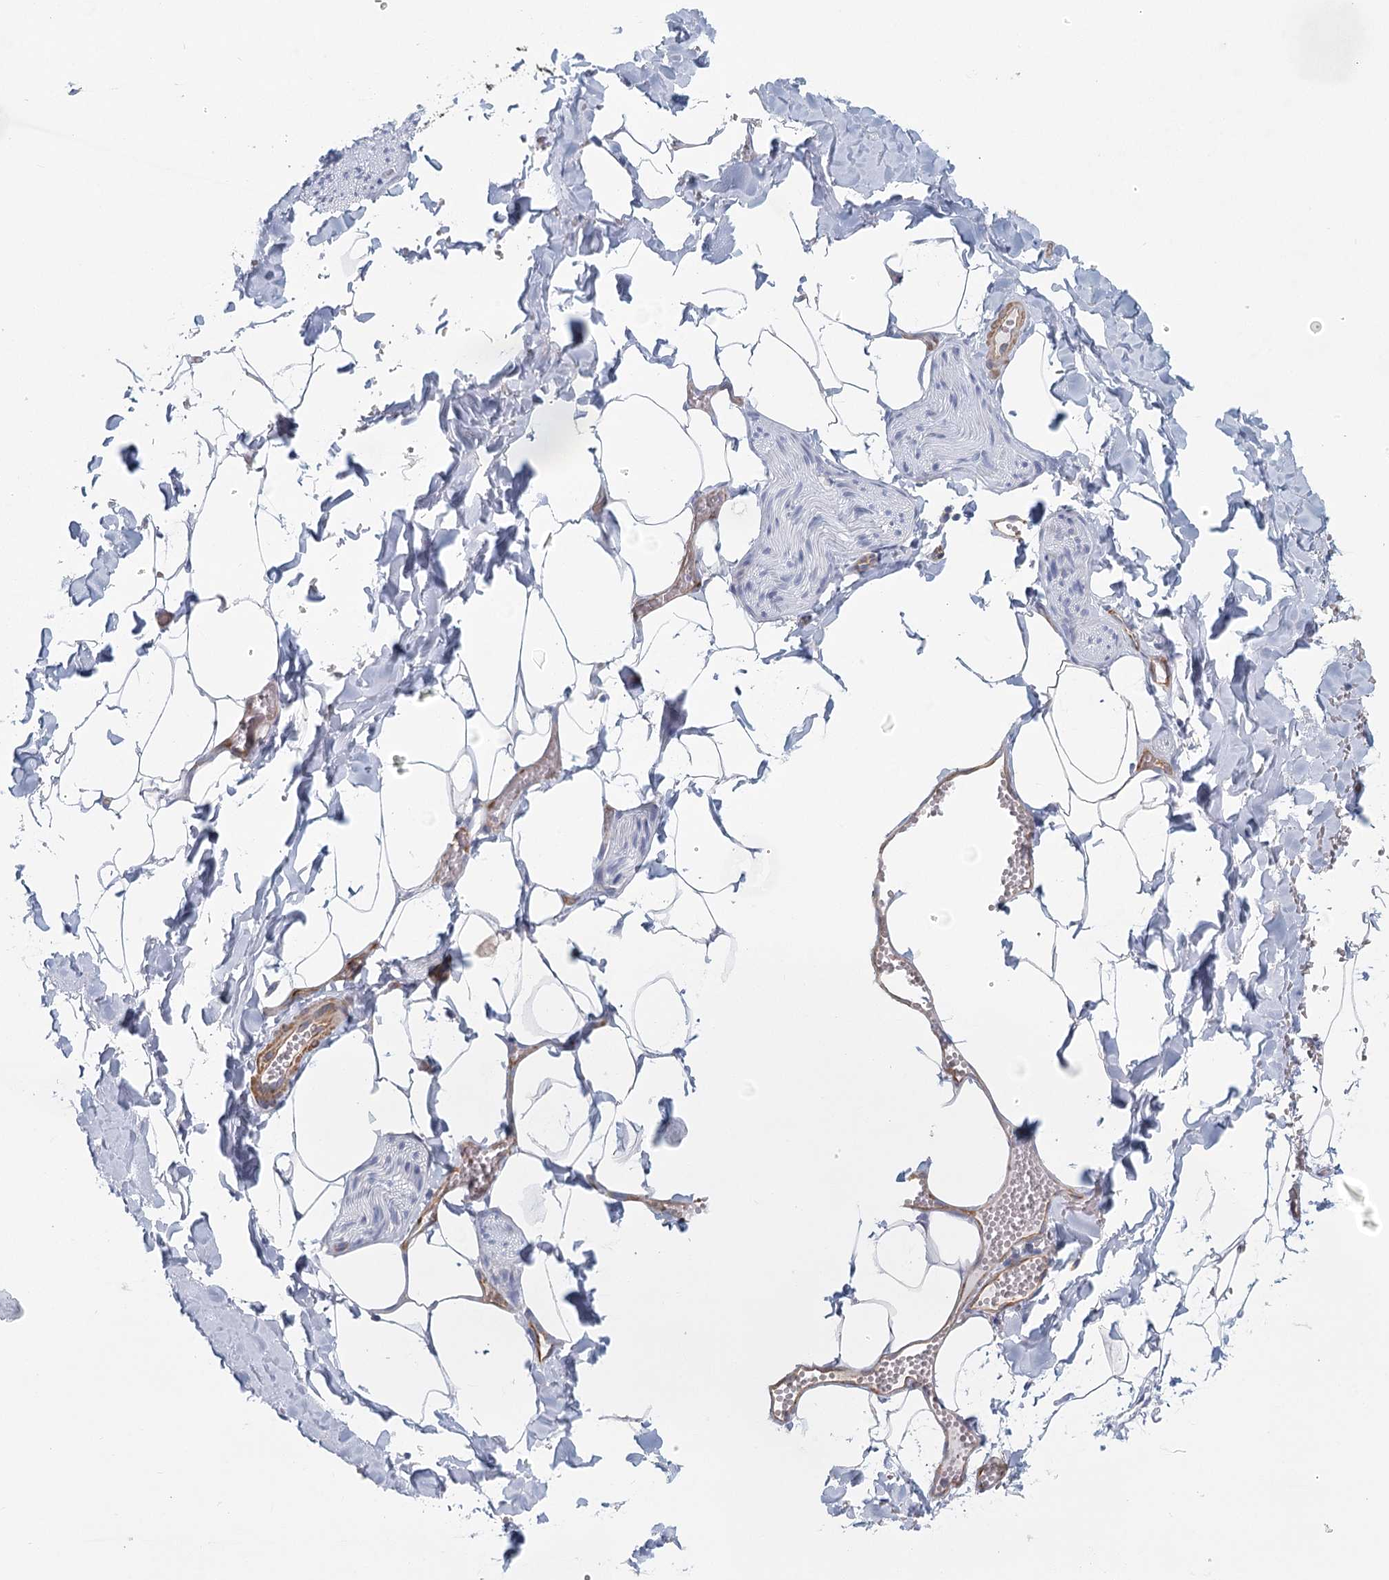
{"staining": {"intensity": "negative", "quantity": "none", "location": "none"}, "tissue": "adipose tissue", "cell_type": "Adipocytes", "image_type": "normal", "snomed": [{"axis": "morphology", "description": "Normal tissue, NOS"}, {"axis": "topography", "description": "Gallbladder"}, {"axis": "topography", "description": "Peripheral nerve tissue"}], "caption": "Immunohistochemistry photomicrograph of unremarkable human adipose tissue stained for a protein (brown), which demonstrates no positivity in adipocytes.", "gene": "IFT46", "patient": {"sex": "male", "age": 38}}